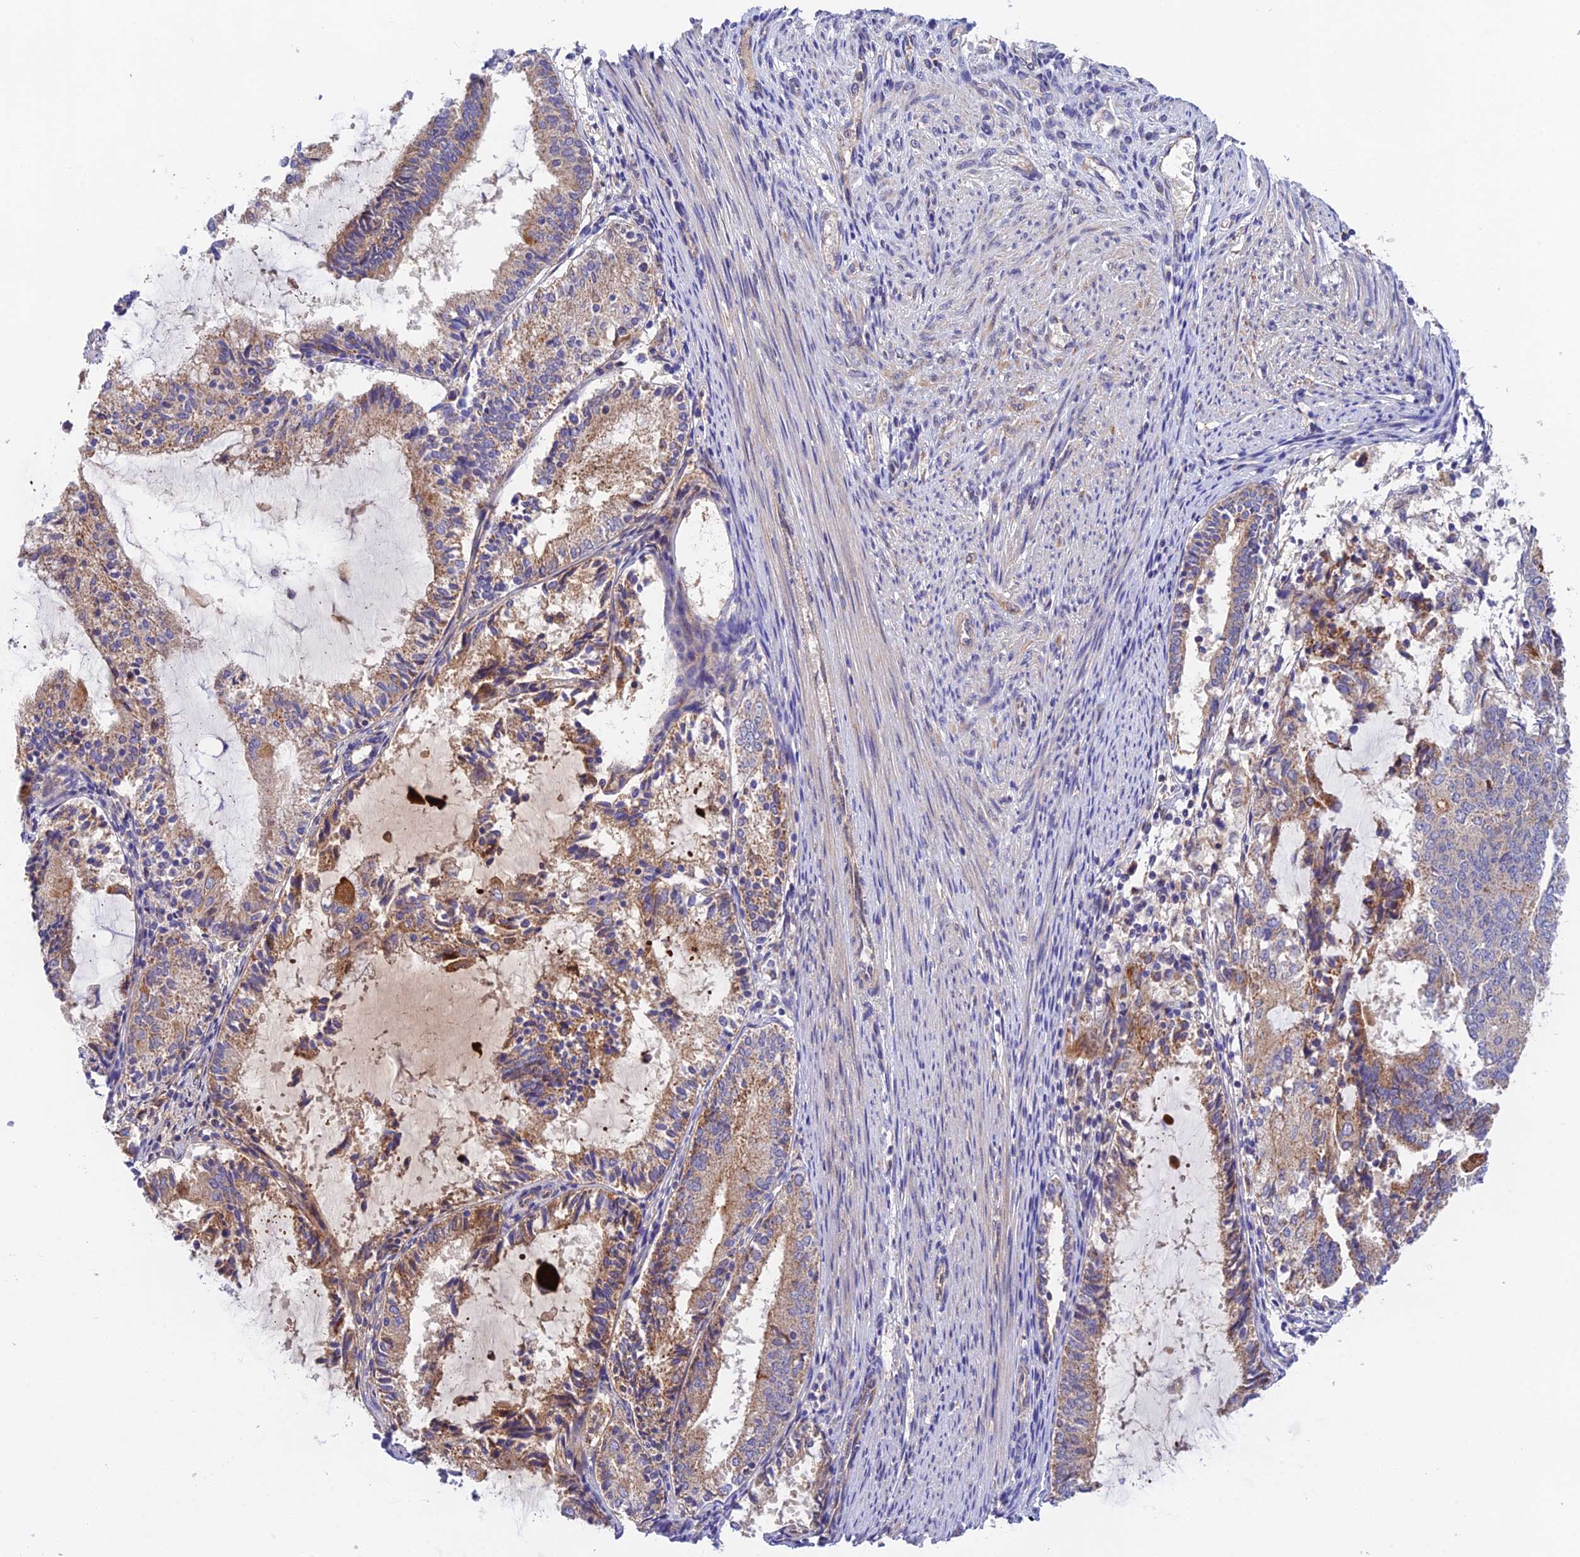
{"staining": {"intensity": "weak", "quantity": ">75%", "location": "cytoplasmic/membranous"}, "tissue": "endometrial cancer", "cell_type": "Tumor cells", "image_type": "cancer", "snomed": [{"axis": "morphology", "description": "Adenocarcinoma, NOS"}, {"axis": "topography", "description": "Endometrium"}], "caption": "This is a photomicrograph of immunohistochemistry (IHC) staining of endometrial adenocarcinoma, which shows weak positivity in the cytoplasmic/membranous of tumor cells.", "gene": "RANBP6", "patient": {"sex": "female", "age": 81}}